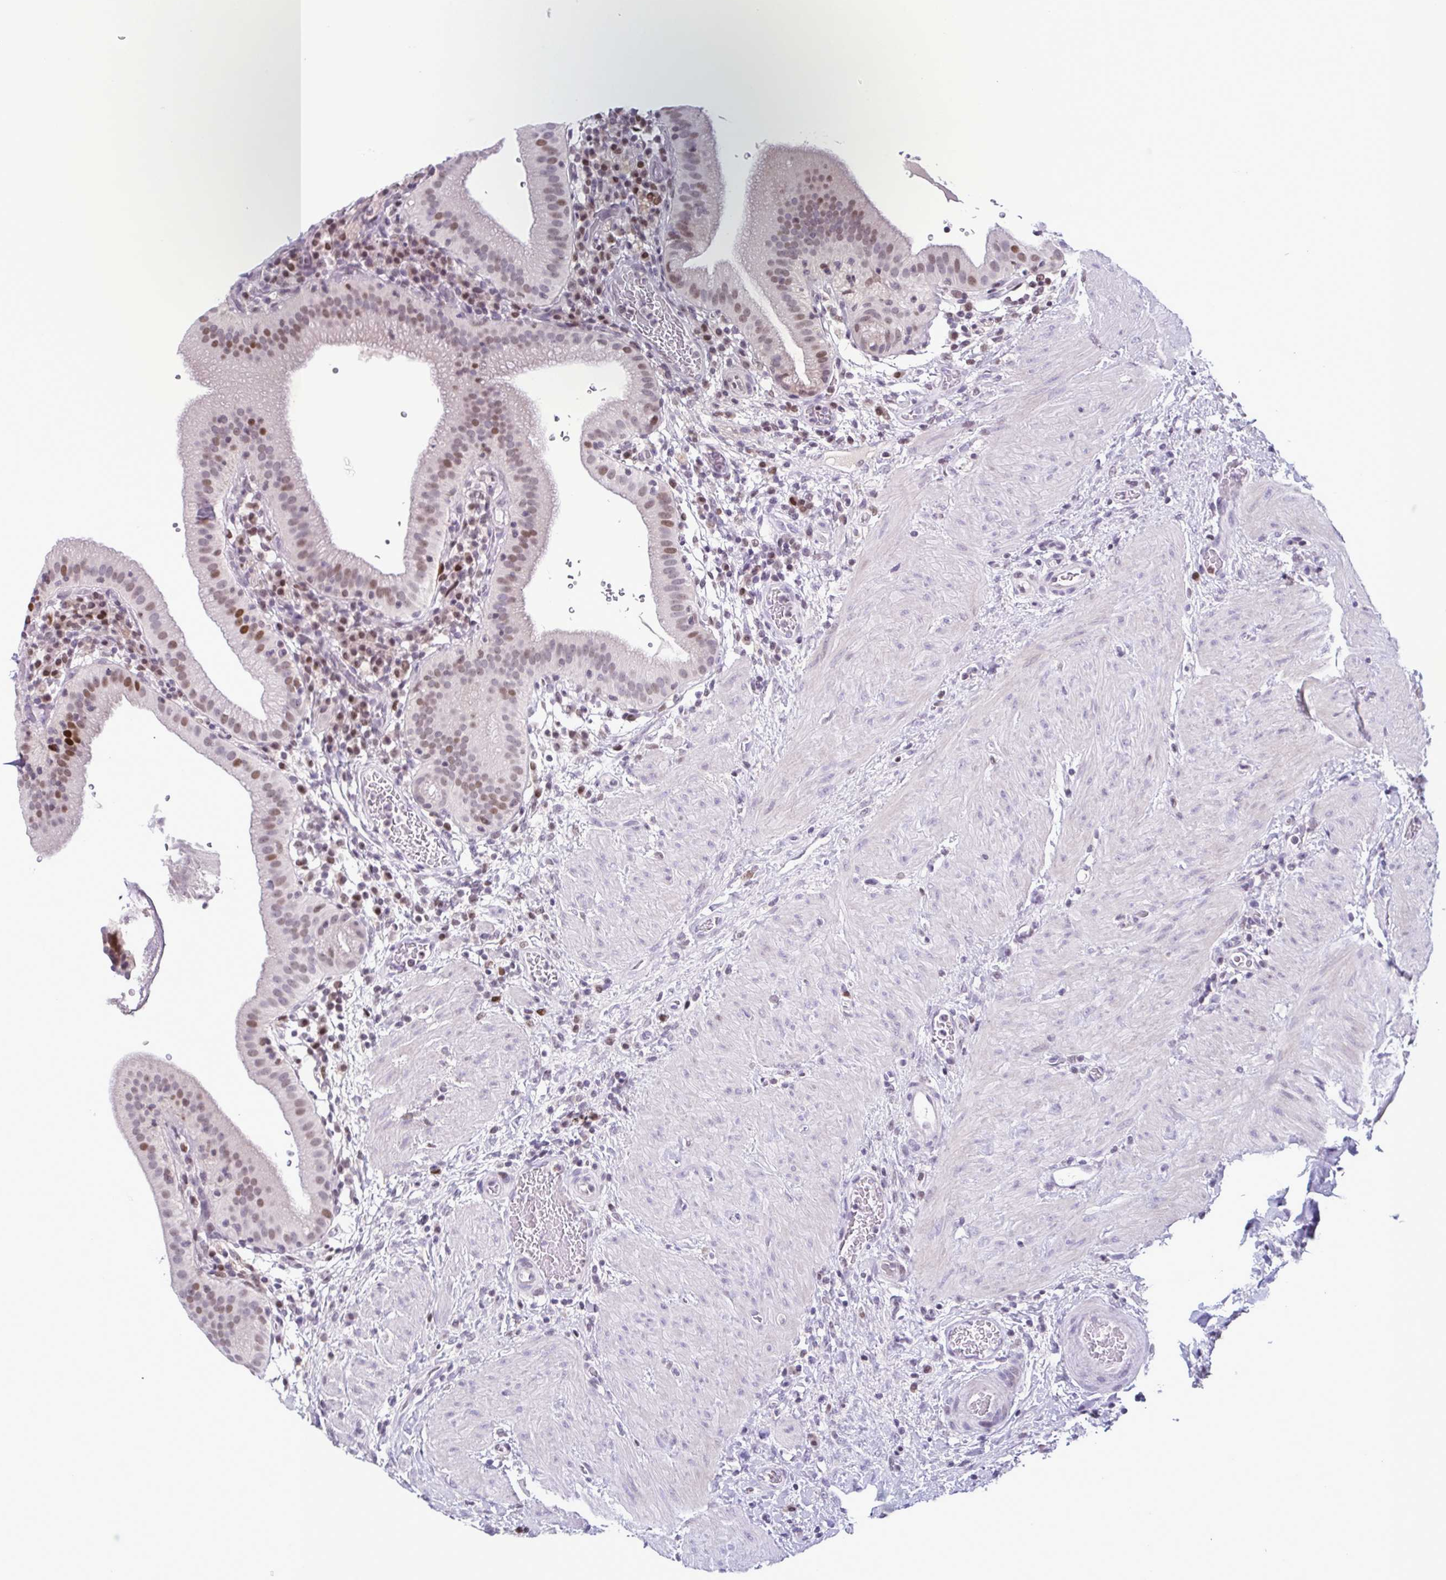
{"staining": {"intensity": "moderate", "quantity": "<25%", "location": "nuclear"}, "tissue": "gallbladder", "cell_type": "Glandular cells", "image_type": "normal", "snomed": [{"axis": "morphology", "description": "Normal tissue, NOS"}, {"axis": "topography", "description": "Gallbladder"}], "caption": "A micrograph of human gallbladder stained for a protein exhibits moderate nuclear brown staining in glandular cells.", "gene": "IRF1", "patient": {"sex": "male", "age": 26}}